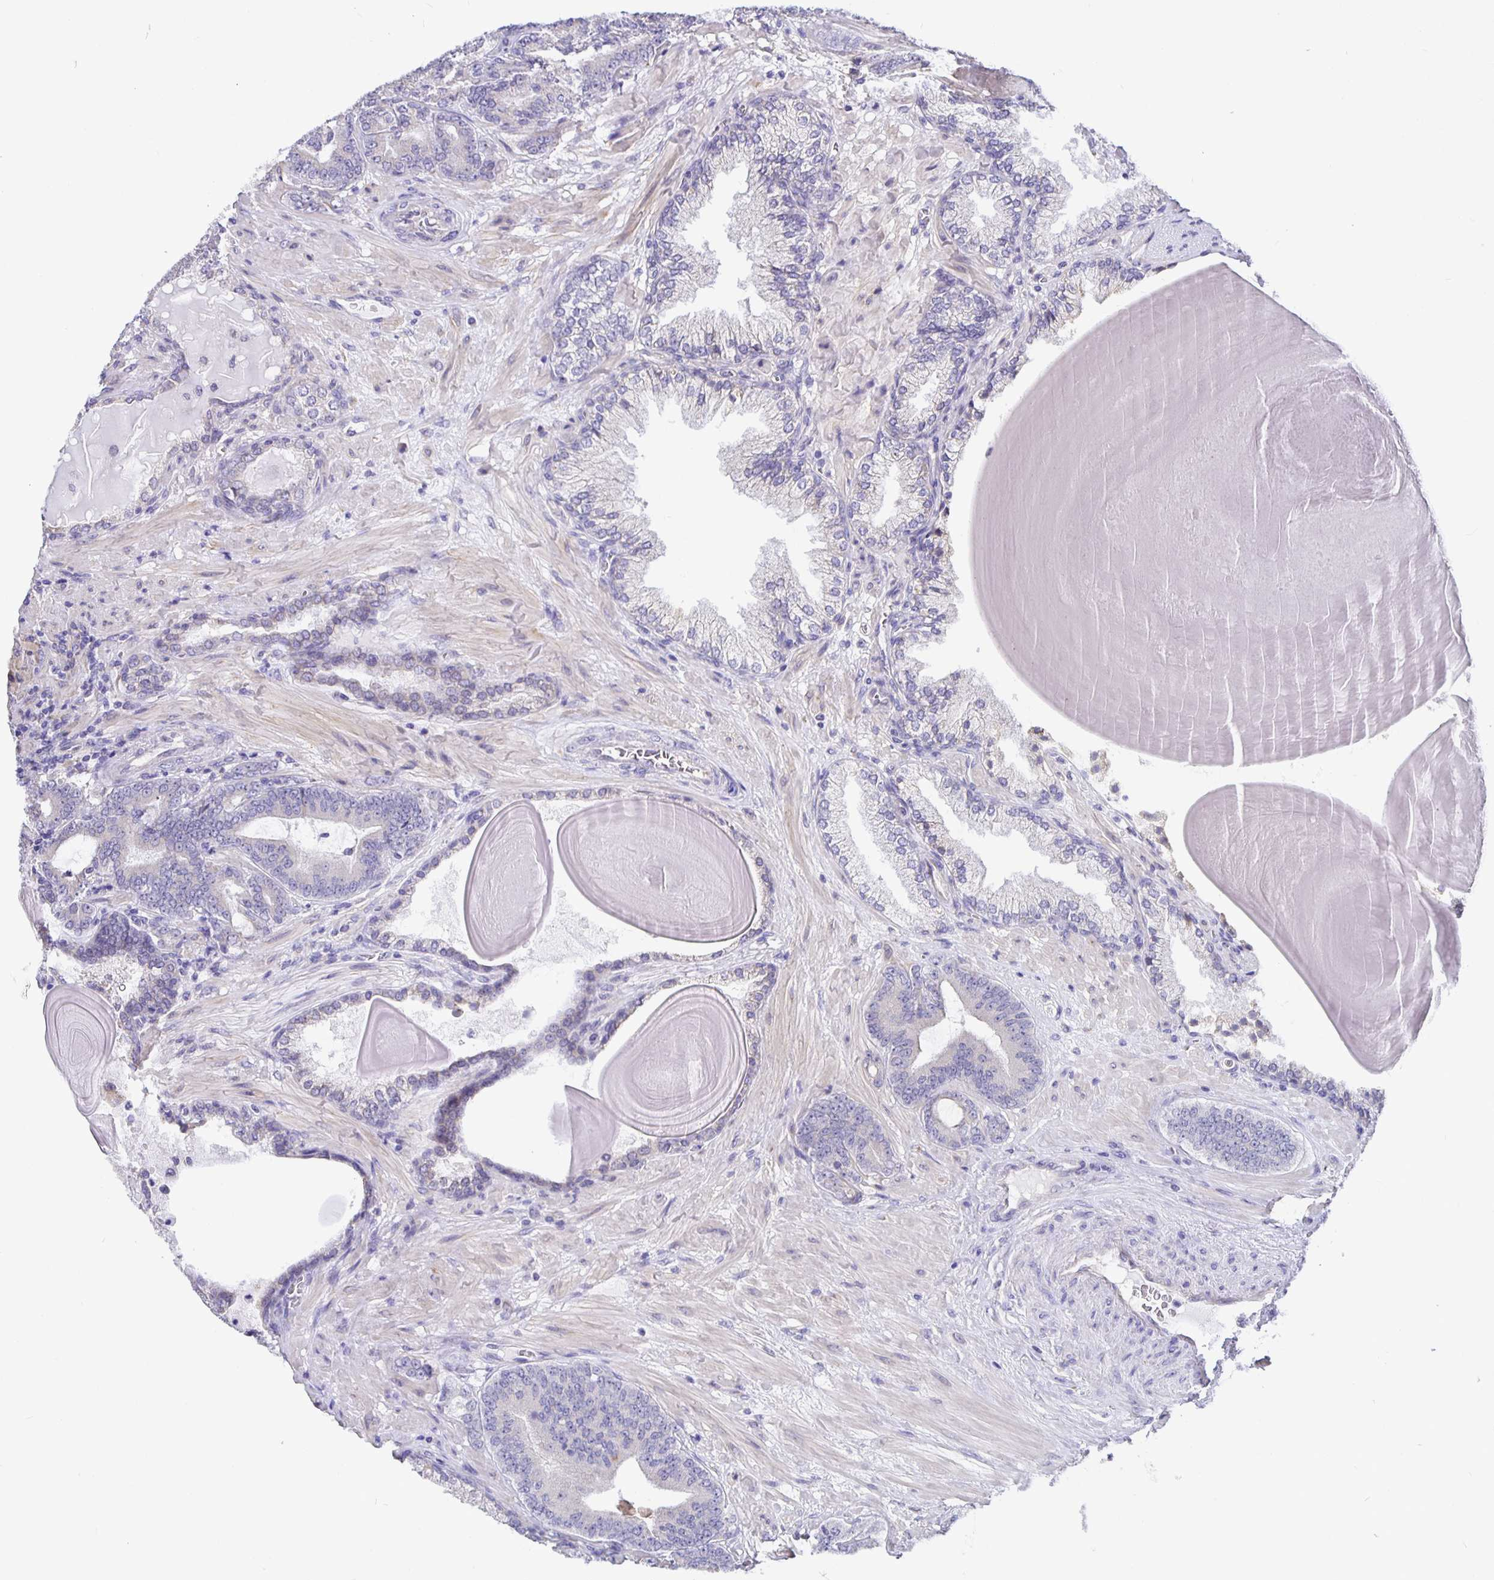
{"staining": {"intensity": "negative", "quantity": "none", "location": "none"}, "tissue": "prostate cancer", "cell_type": "Tumor cells", "image_type": "cancer", "snomed": [{"axis": "morphology", "description": "Adenocarcinoma, High grade"}, {"axis": "topography", "description": "Prostate"}], "caption": "Tumor cells are negative for brown protein staining in prostate adenocarcinoma (high-grade).", "gene": "DNAI2", "patient": {"sex": "male", "age": 62}}